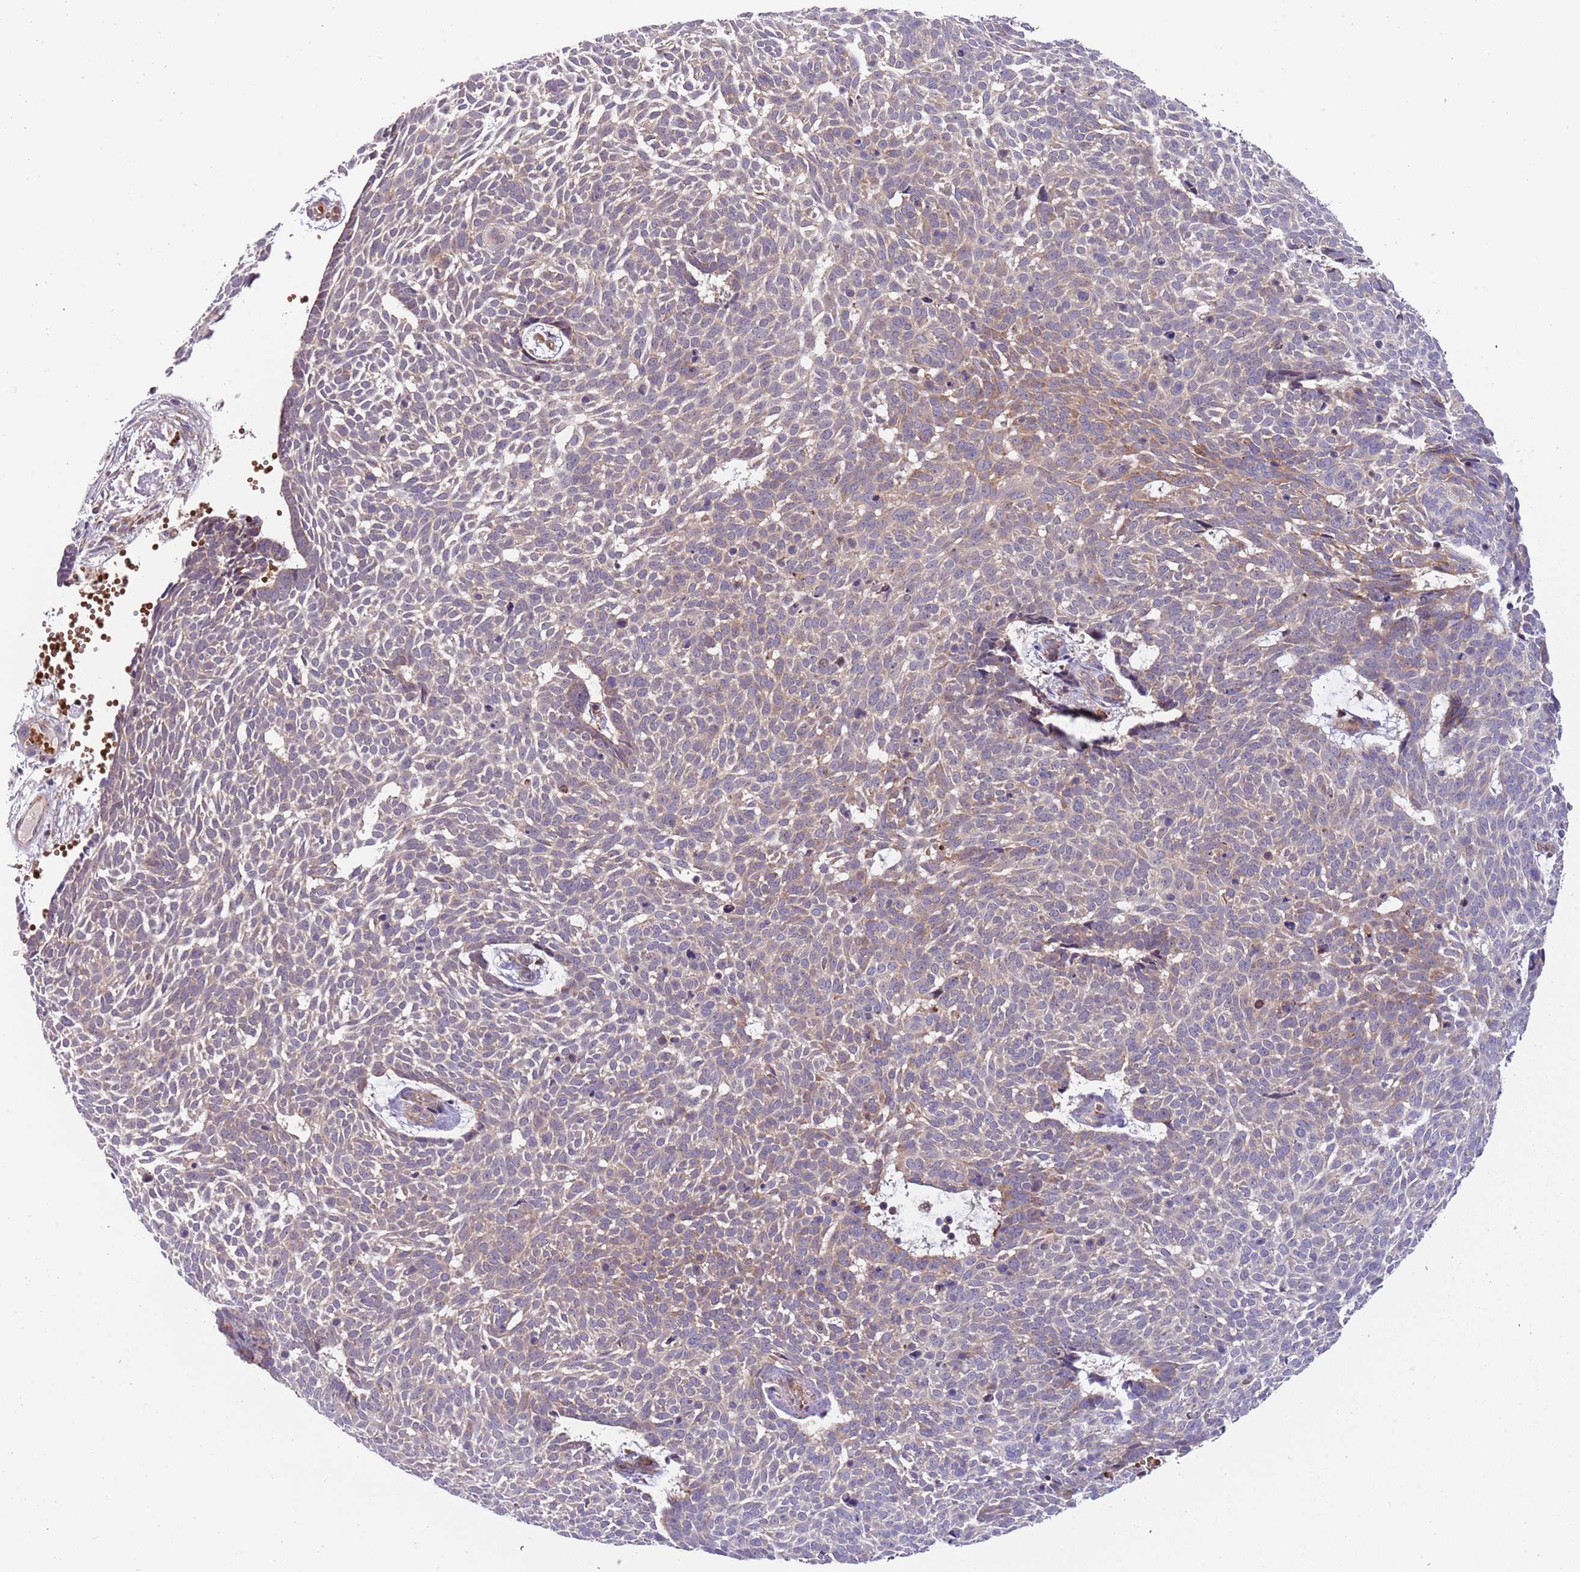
{"staining": {"intensity": "moderate", "quantity": "<25%", "location": "cytoplasmic/membranous"}, "tissue": "skin cancer", "cell_type": "Tumor cells", "image_type": "cancer", "snomed": [{"axis": "morphology", "description": "Basal cell carcinoma"}, {"axis": "topography", "description": "Skin"}], "caption": "IHC (DAB) staining of skin cancer demonstrates moderate cytoplasmic/membranous protein positivity in about <25% of tumor cells.", "gene": "VWCE", "patient": {"sex": "male", "age": 61}}